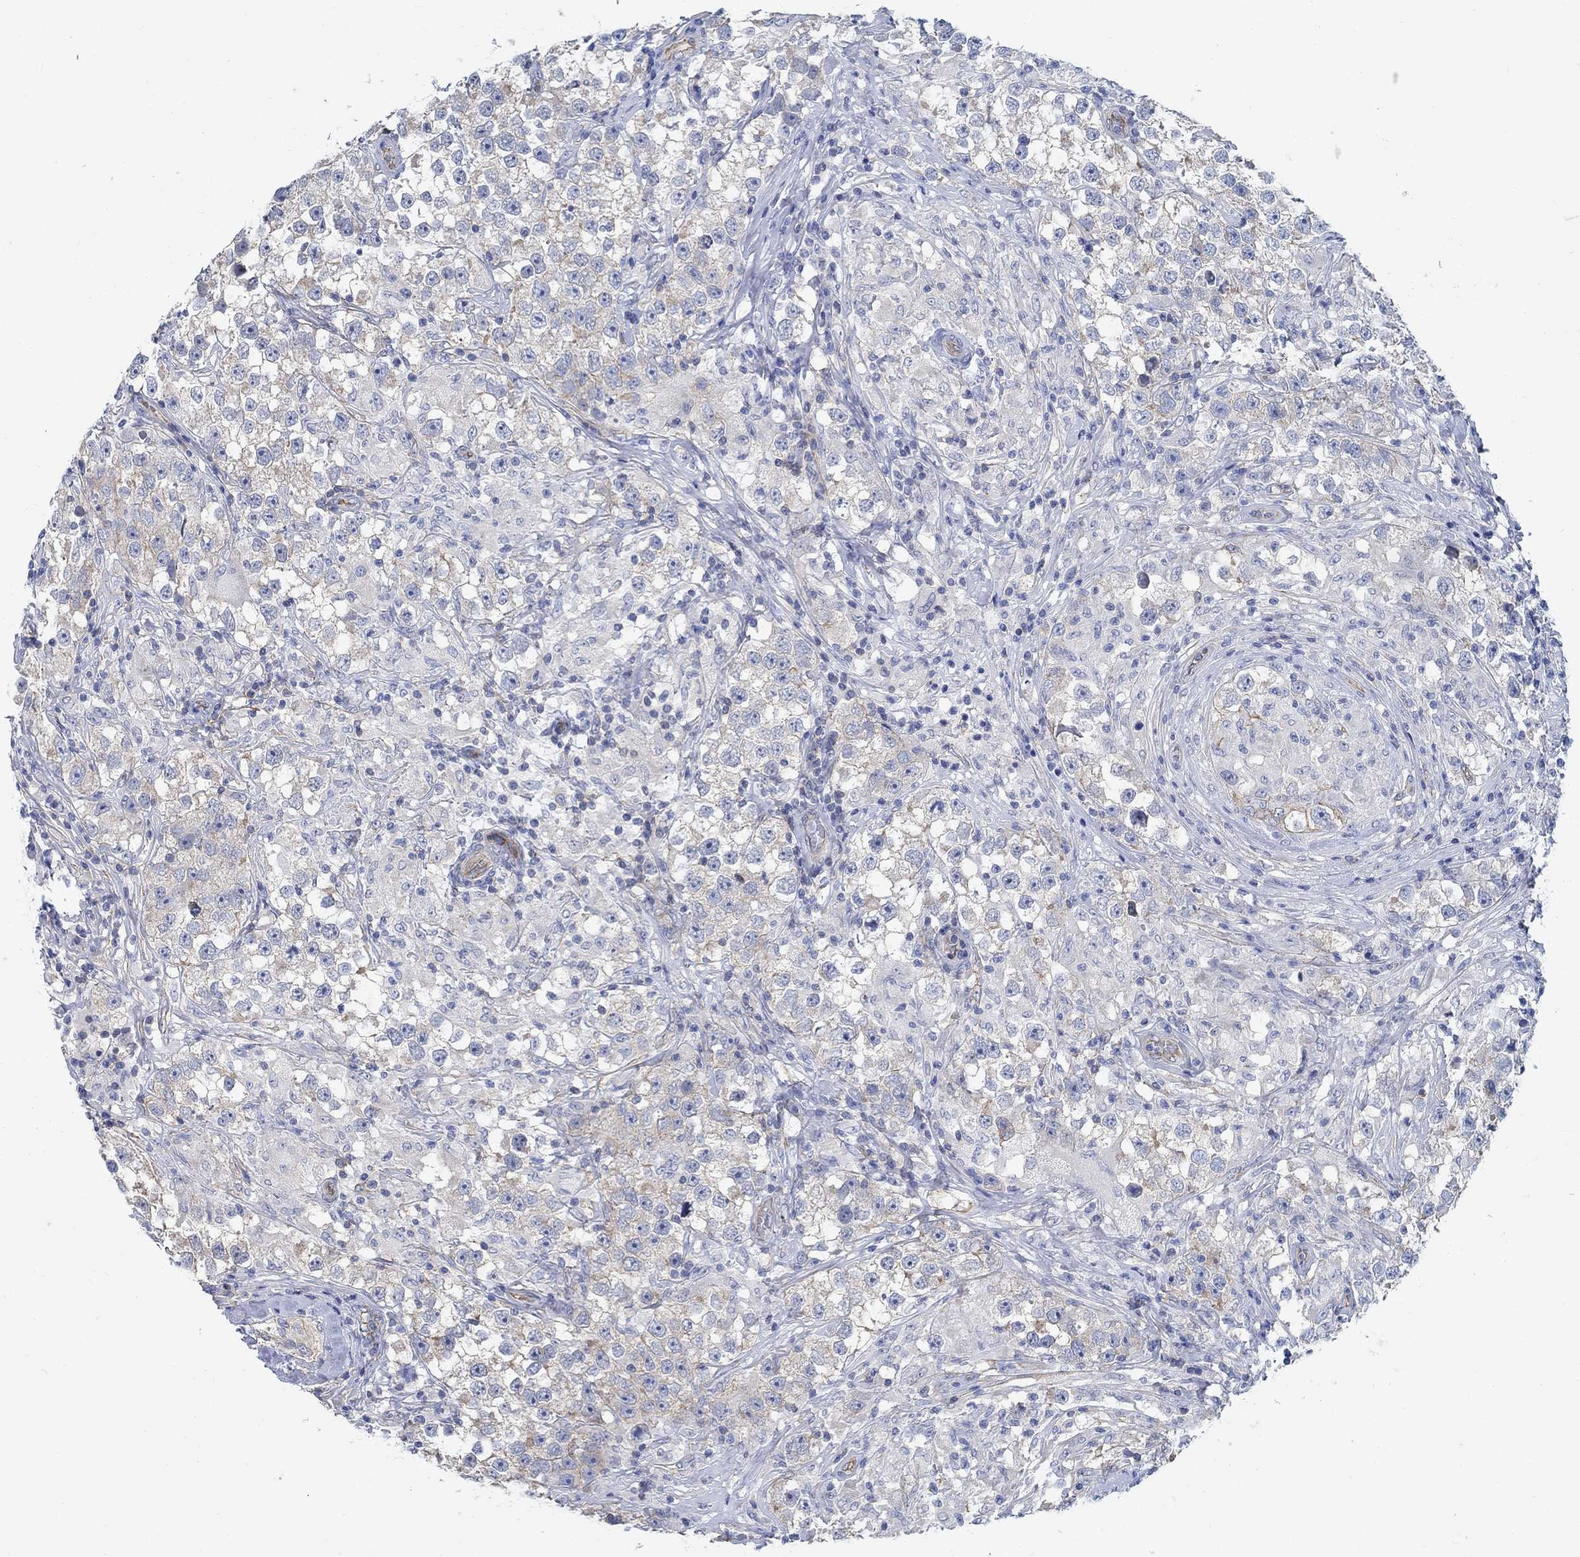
{"staining": {"intensity": "negative", "quantity": "none", "location": "none"}, "tissue": "testis cancer", "cell_type": "Tumor cells", "image_type": "cancer", "snomed": [{"axis": "morphology", "description": "Seminoma, NOS"}, {"axis": "topography", "description": "Testis"}], "caption": "A high-resolution photomicrograph shows immunohistochemistry (IHC) staining of seminoma (testis), which reveals no significant expression in tumor cells.", "gene": "TMEM198", "patient": {"sex": "male", "age": 46}}